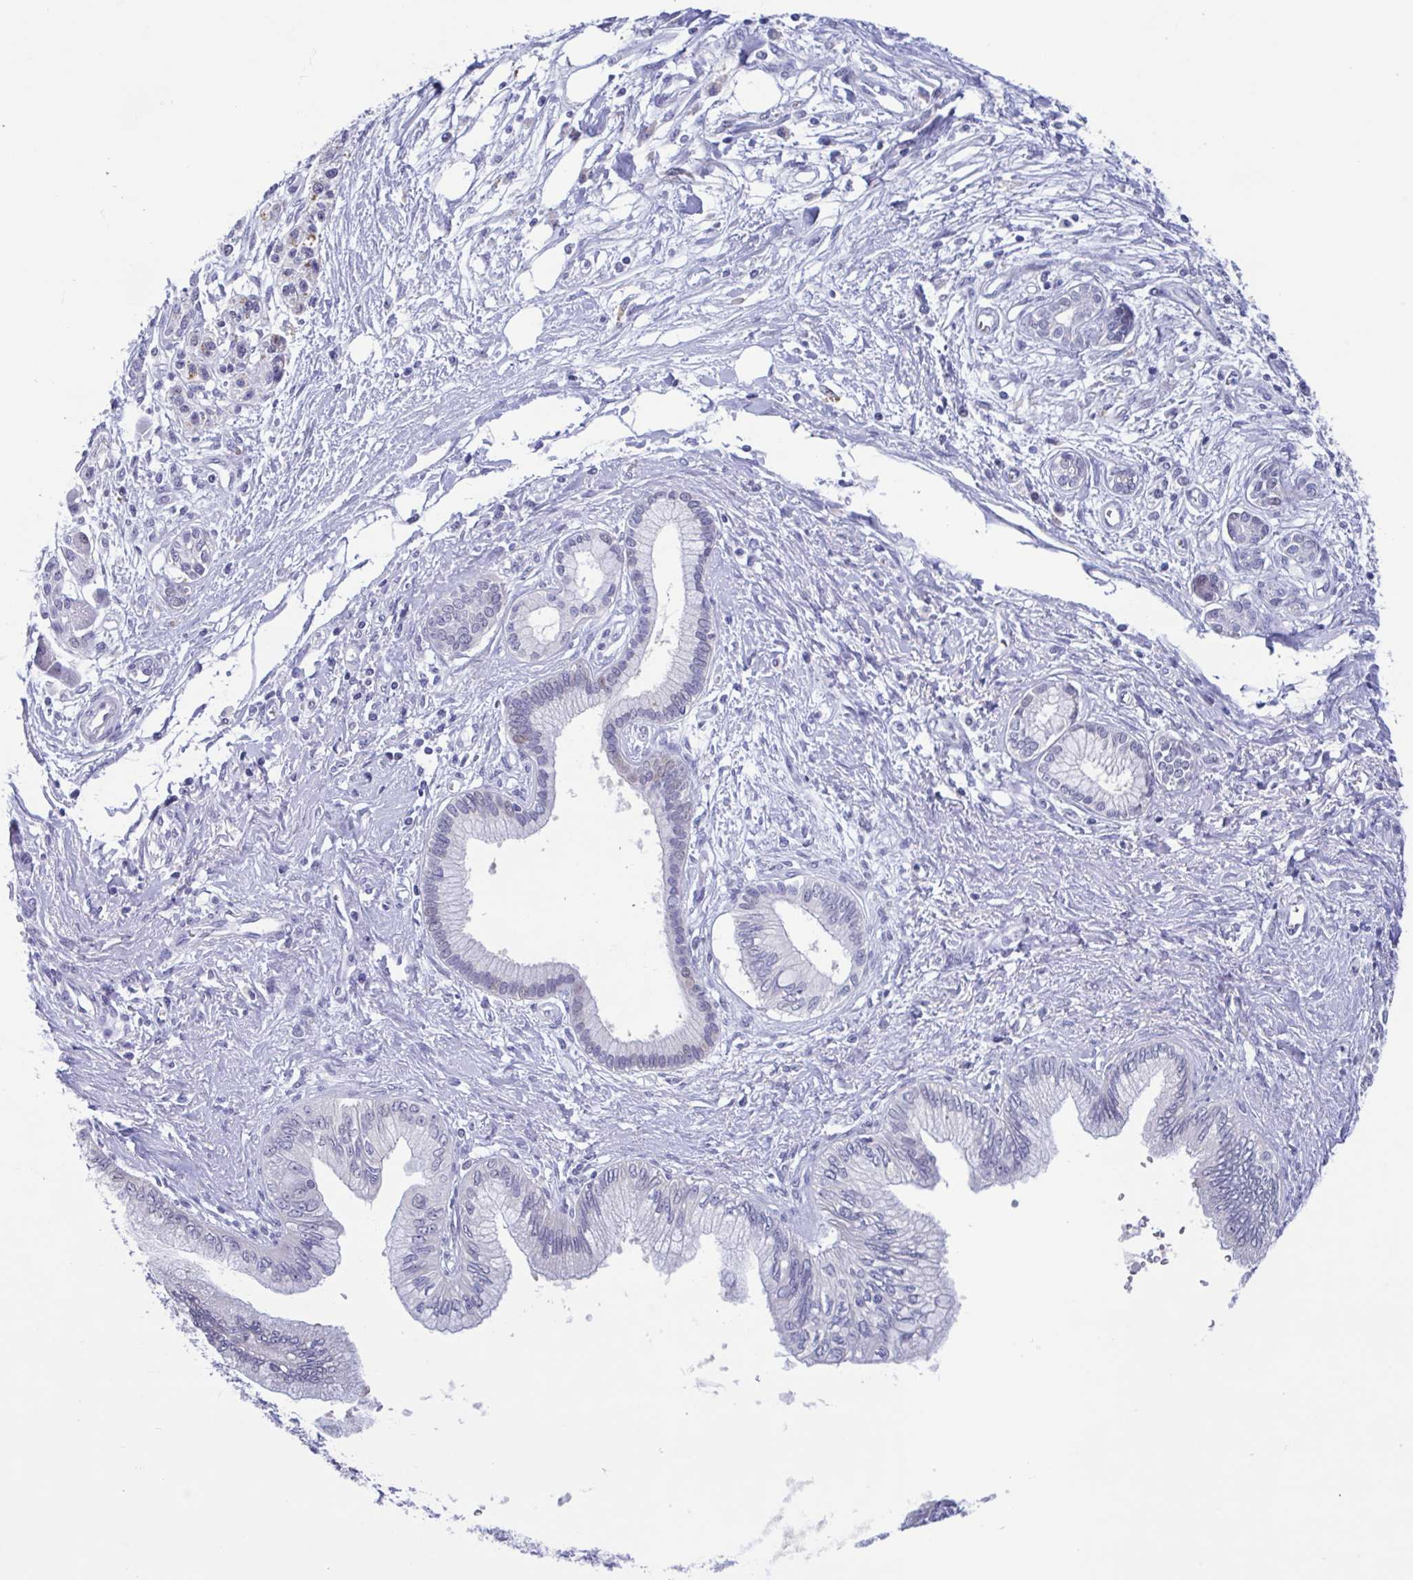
{"staining": {"intensity": "negative", "quantity": "none", "location": "none"}, "tissue": "pancreatic cancer", "cell_type": "Tumor cells", "image_type": "cancer", "snomed": [{"axis": "morphology", "description": "Adenocarcinoma, NOS"}, {"axis": "topography", "description": "Pancreas"}], "caption": "Immunohistochemistry (IHC) photomicrograph of pancreatic cancer stained for a protein (brown), which exhibits no staining in tumor cells.", "gene": "PERM1", "patient": {"sex": "female", "age": 77}}